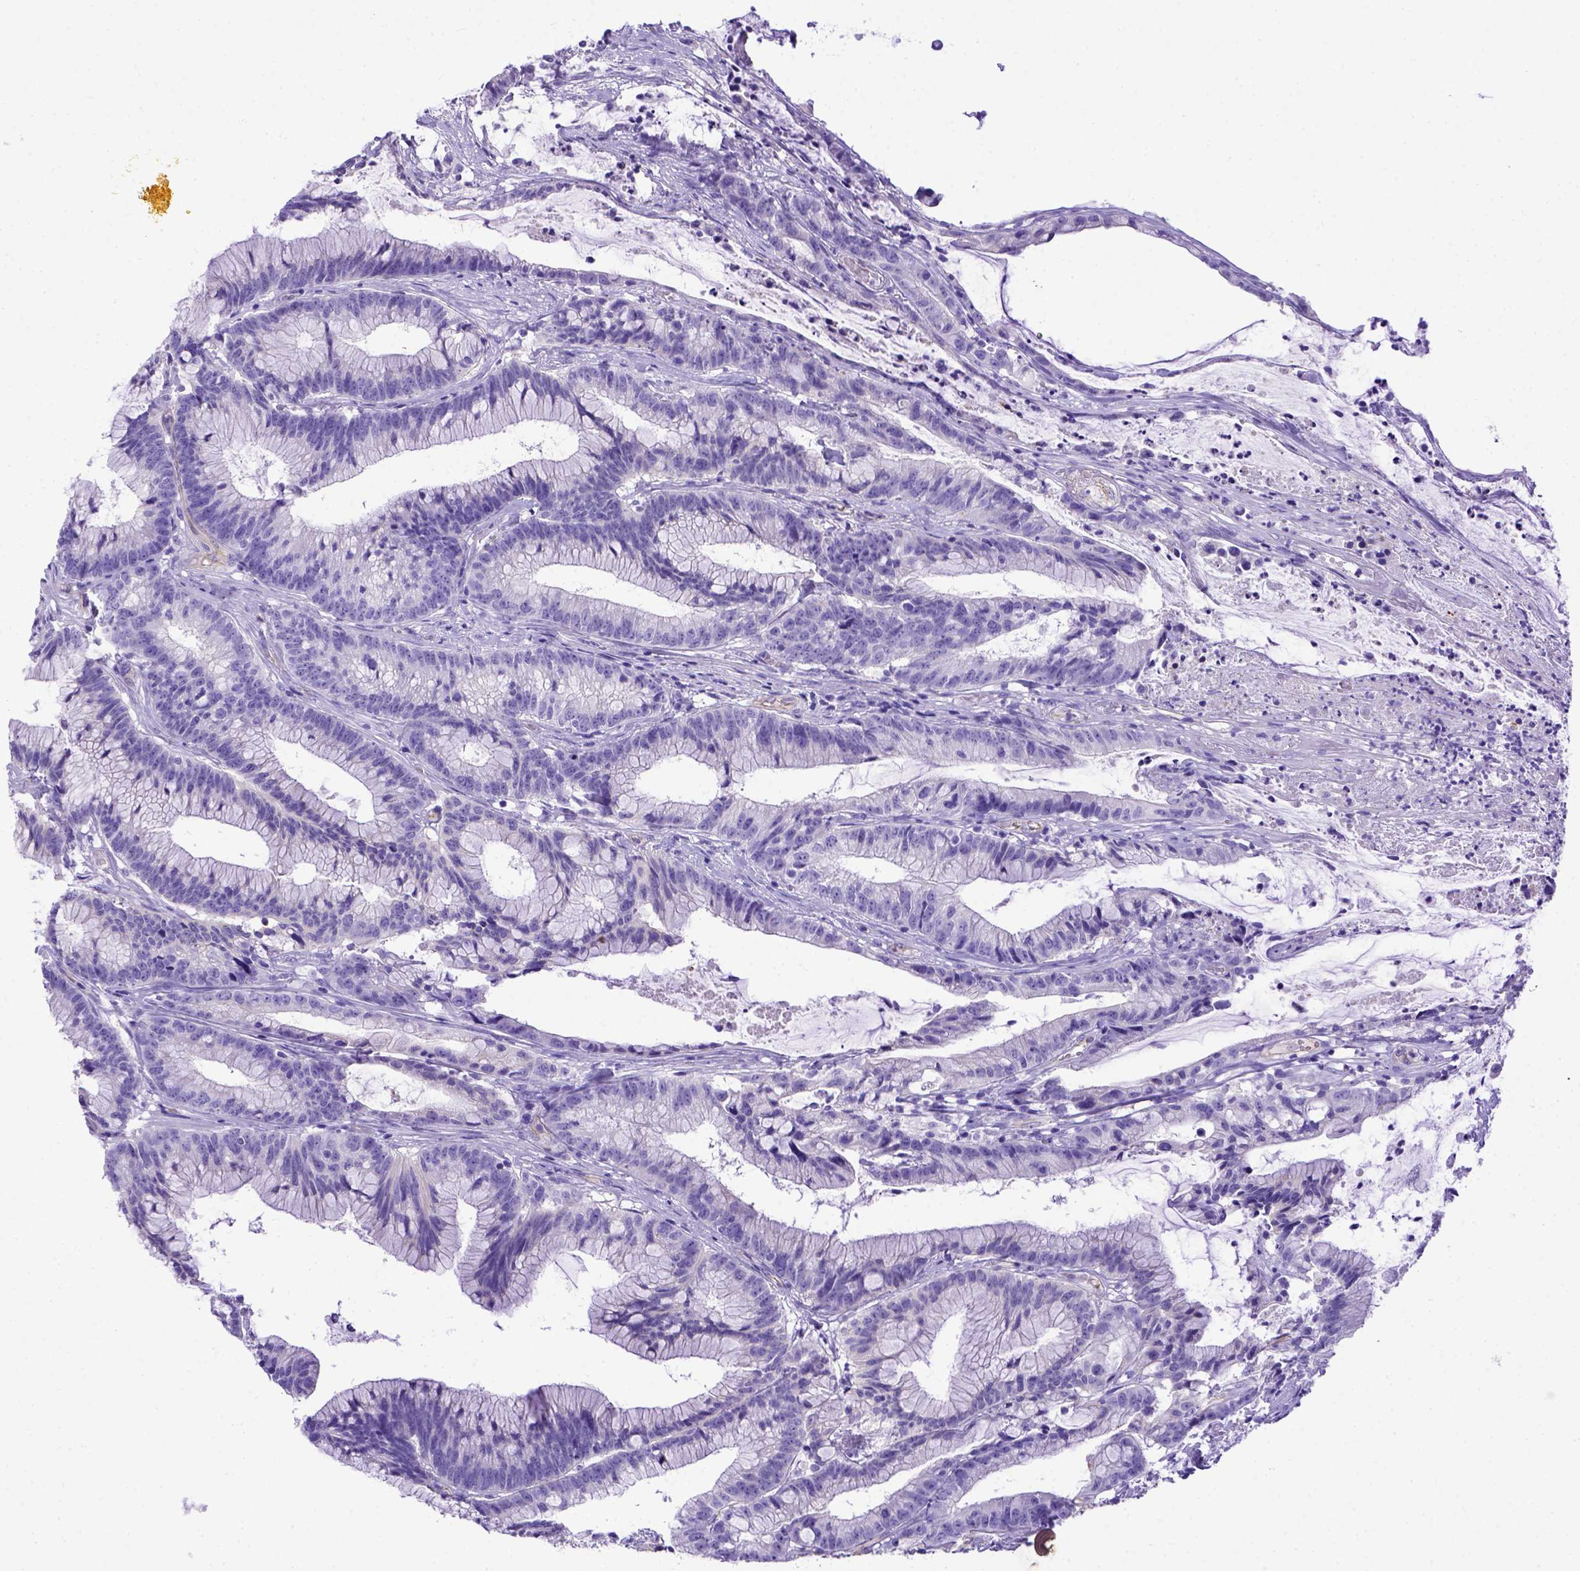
{"staining": {"intensity": "negative", "quantity": "none", "location": "none"}, "tissue": "colorectal cancer", "cell_type": "Tumor cells", "image_type": "cancer", "snomed": [{"axis": "morphology", "description": "Adenocarcinoma, NOS"}, {"axis": "topography", "description": "Colon"}], "caption": "Tumor cells are negative for brown protein staining in colorectal cancer (adenocarcinoma).", "gene": "LRRC18", "patient": {"sex": "female", "age": 78}}